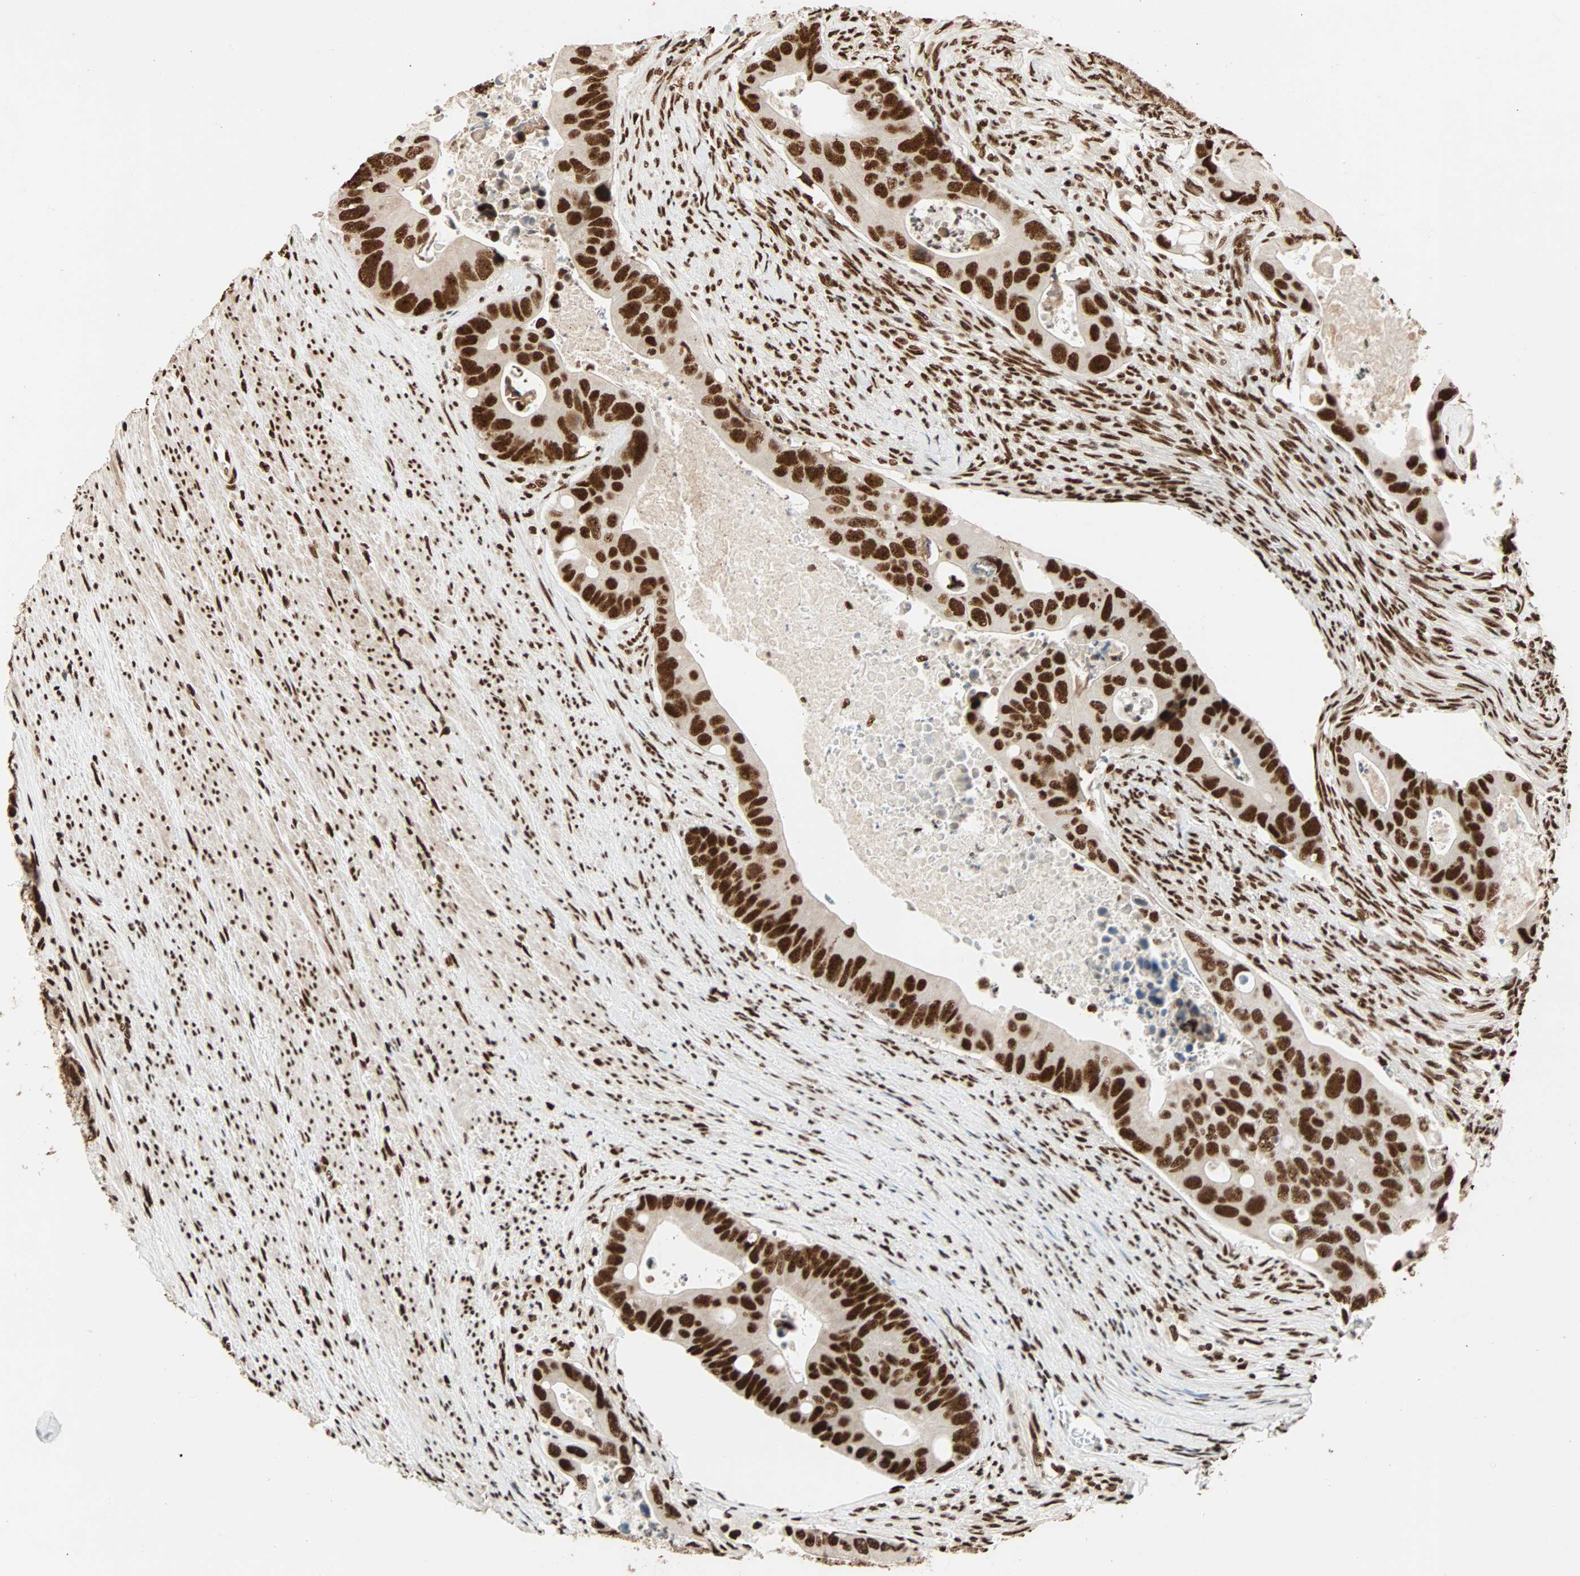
{"staining": {"intensity": "strong", "quantity": ">75%", "location": "nuclear"}, "tissue": "colorectal cancer", "cell_type": "Tumor cells", "image_type": "cancer", "snomed": [{"axis": "morphology", "description": "Adenocarcinoma, NOS"}, {"axis": "topography", "description": "Rectum"}], "caption": "A micrograph showing strong nuclear expression in approximately >75% of tumor cells in adenocarcinoma (colorectal), as visualized by brown immunohistochemical staining.", "gene": "ILF2", "patient": {"sex": "female", "age": 57}}